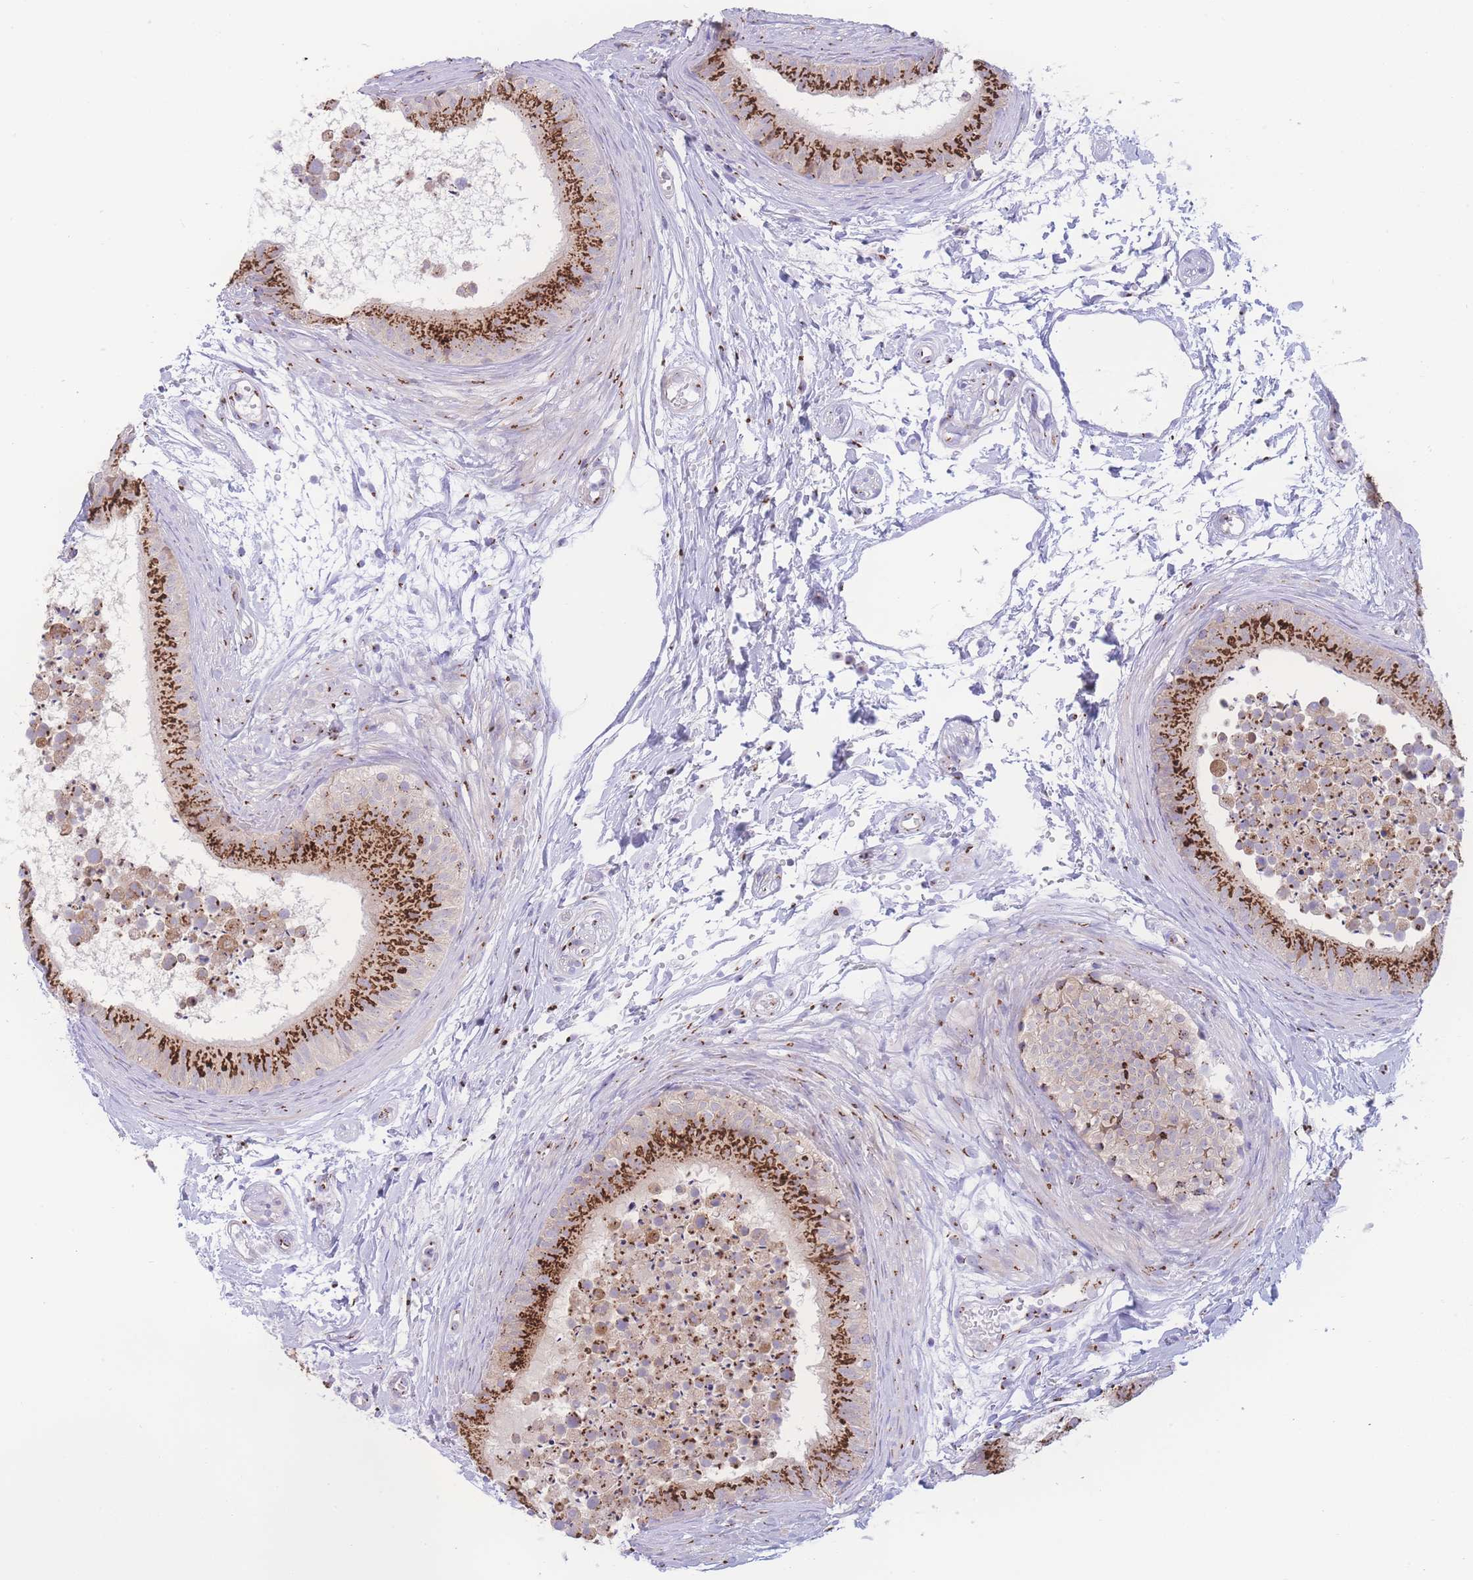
{"staining": {"intensity": "strong", "quantity": ">75%", "location": "cytoplasmic/membranous"}, "tissue": "epididymis", "cell_type": "Glandular cells", "image_type": "normal", "snomed": [{"axis": "morphology", "description": "Normal tissue, NOS"}, {"axis": "topography", "description": "Epididymis"}], "caption": "Immunohistochemical staining of benign epididymis reveals strong cytoplasmic/membranous protein expression in approximately >75% of glandular cells.", "gene": "GOLM2", "patient": {"sex": "male", "age": 15}}